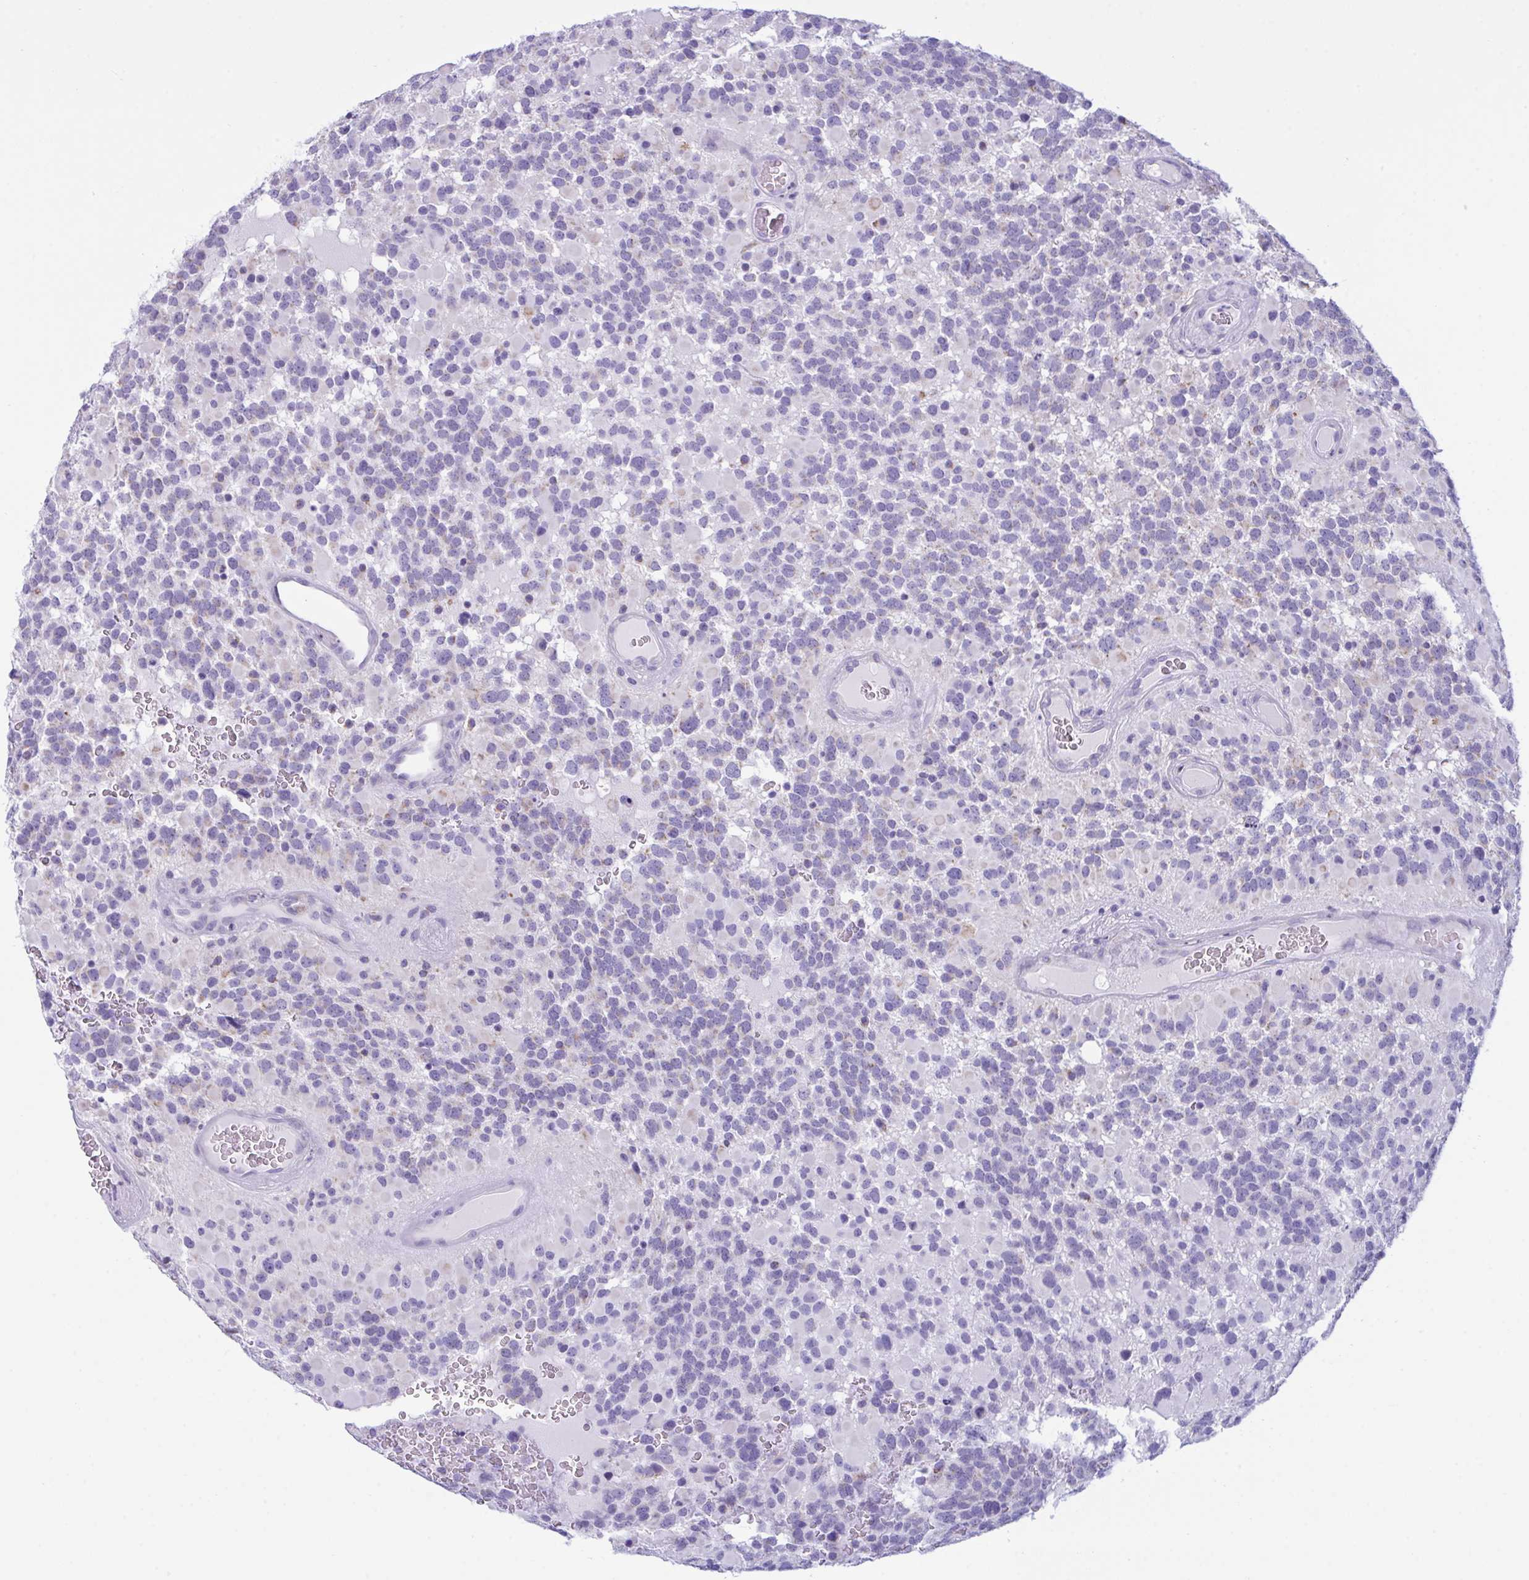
{"staining": {"intensity": "negative", "quantity": "none", "location": "none"}, "tissue": "glioma", "cell_type": "Tumor cells", "image_type": "cancer", "snomed": [{"axis": "morphology", "description": "Glioma, malignant, High grade"}, {"axis": "topography", "description": "Brain"}], "caption": "Glioma was stained to show a protein in brown. There is no significant staining in tumor cells. (Brightfield microscopy of DAB immunohistochemistry at high magnification).", "gene": "BBS1", "patient": {"sex": "female", "age": 40}}